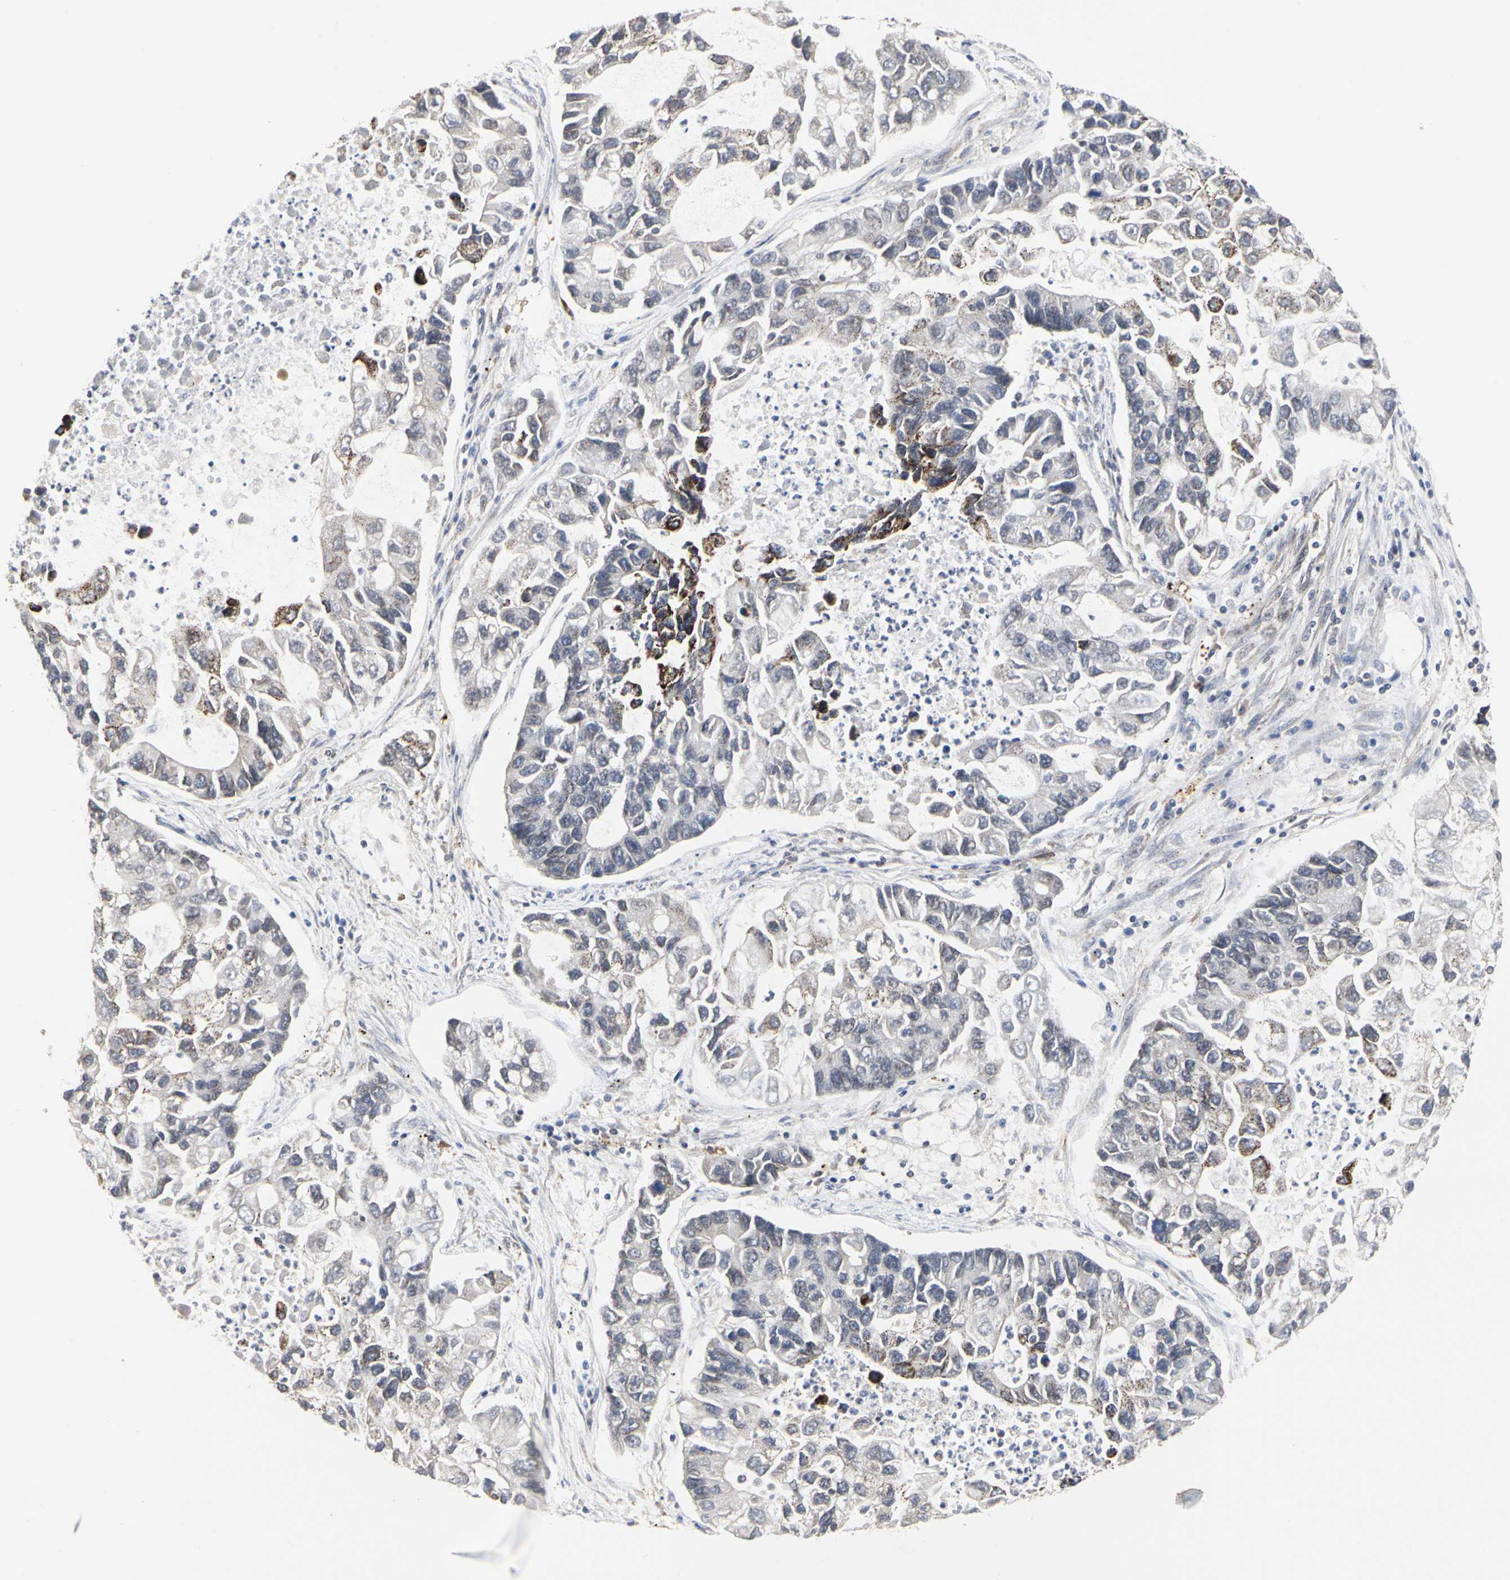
{"staining": {"intensity": "weak", "quantity": "<25%", "location": "cytoplasmic/membranous"}, "tissue": "lung cancer", "cell_type": "Tumor cells", "image_type": "cancer", "snomed": [{"axis": "morphology", "description": "Adenocarcinoma, NOS"}, {"axis": "topography", "description": "Lung"}], "caption": "Immunohistochemistry image of human adenocarcinoma (lung) stained for a protein (brown), which reveals no staining in tumor cells. (DAB (3,3'-diaminobenzidine) immunohistochemistry with hematoxylin counter stain).", "gene": "TSKU", "patient": {"sex": "female", "age": 51}}